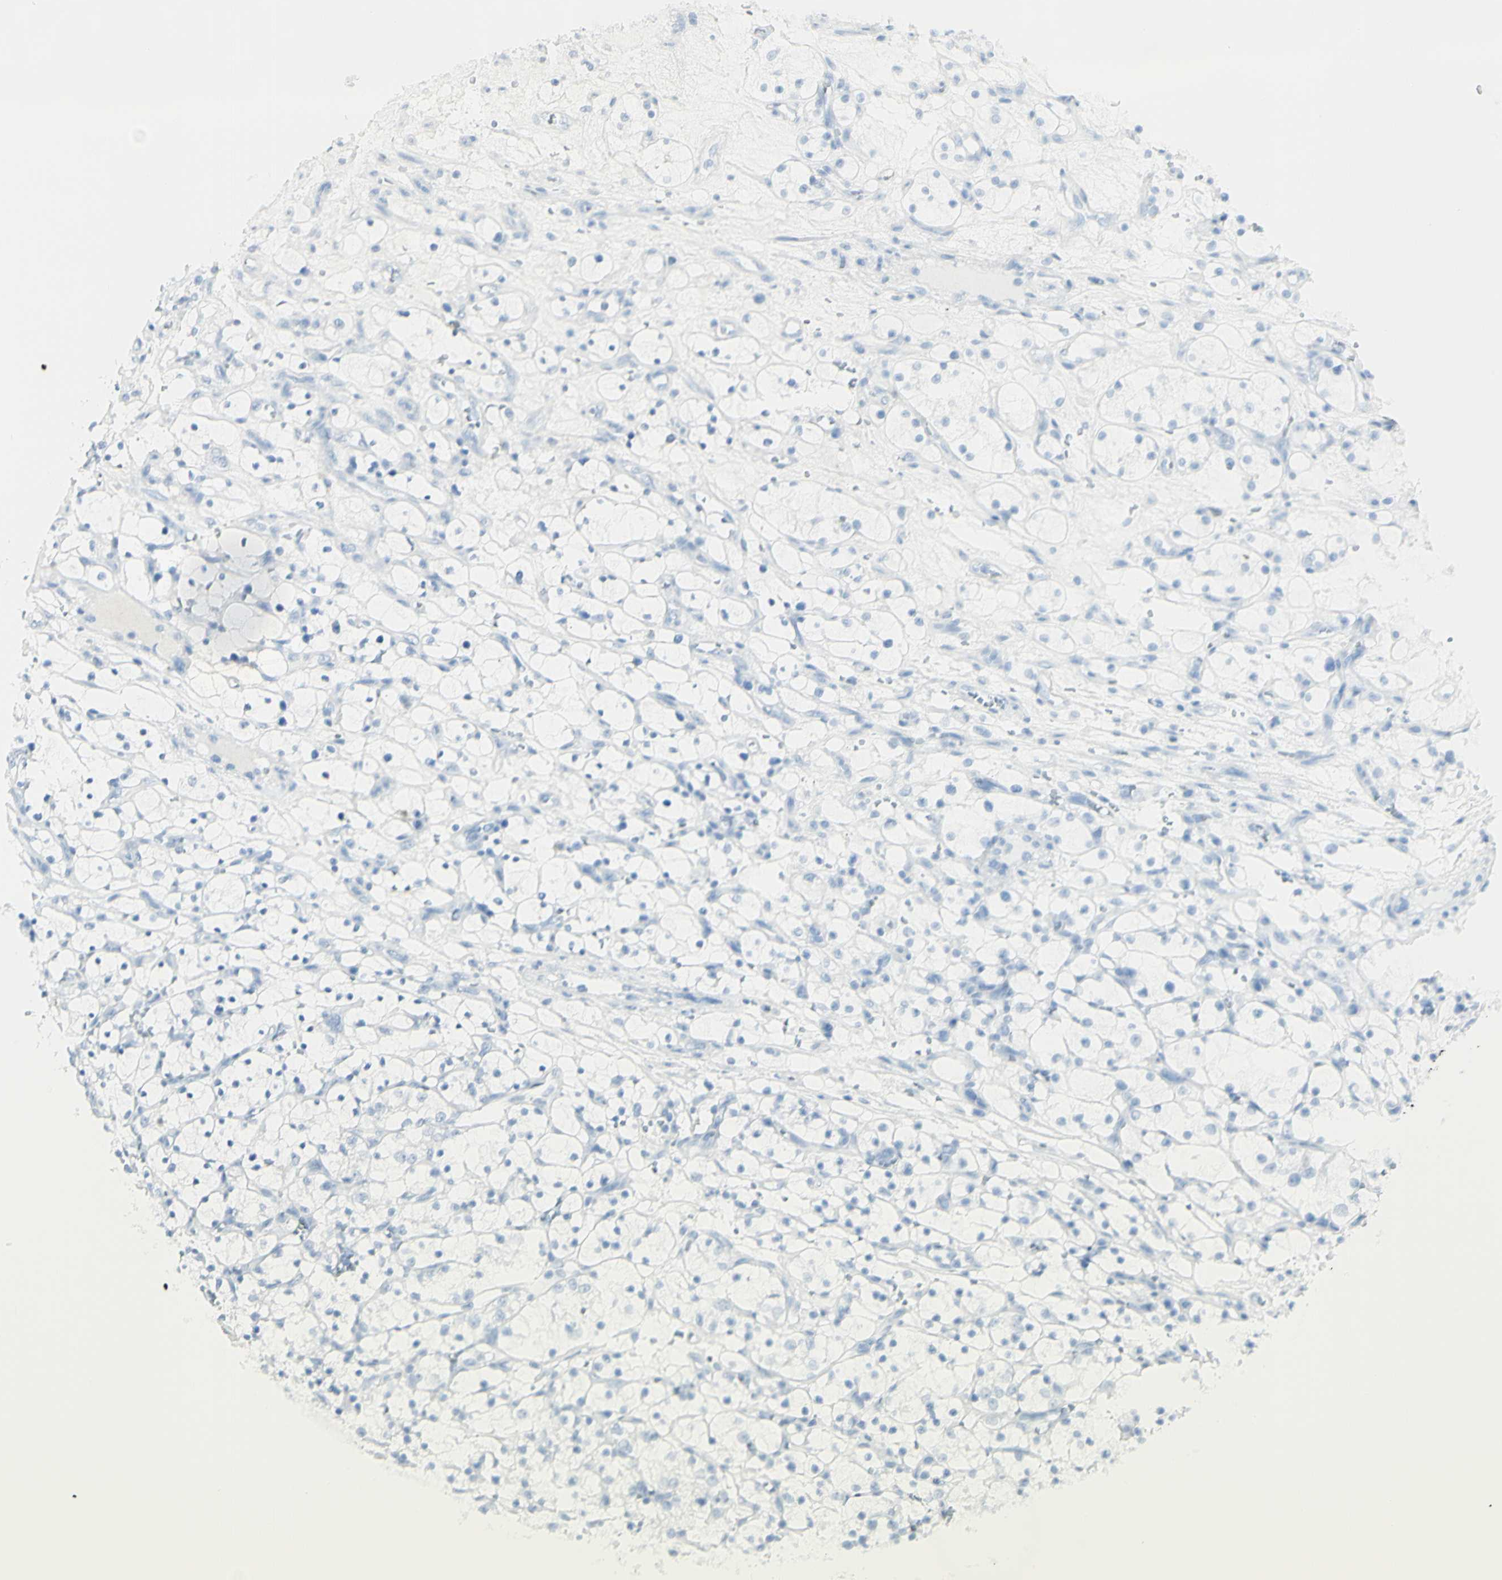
{"staining": {"intensity": "negative", "quantity": "none", "location": "none"}, "tissue": "renal cancer", "cell_type": "Tumor cells", "image_type": "cancer", "snomed": [{"axis": "morphology", "description": "Adenocarcinoma, NOS"}, {"axis": "topography", "description": "Kidney"}], "caption": "DAB (3,3'-diaminobenzidine) immunohistochemical staining of human renal adenocarcinoma exhibits no significant expression in tumor cells.", "gene": "MDK", "patient": {"sex": "female", "age": 69}}